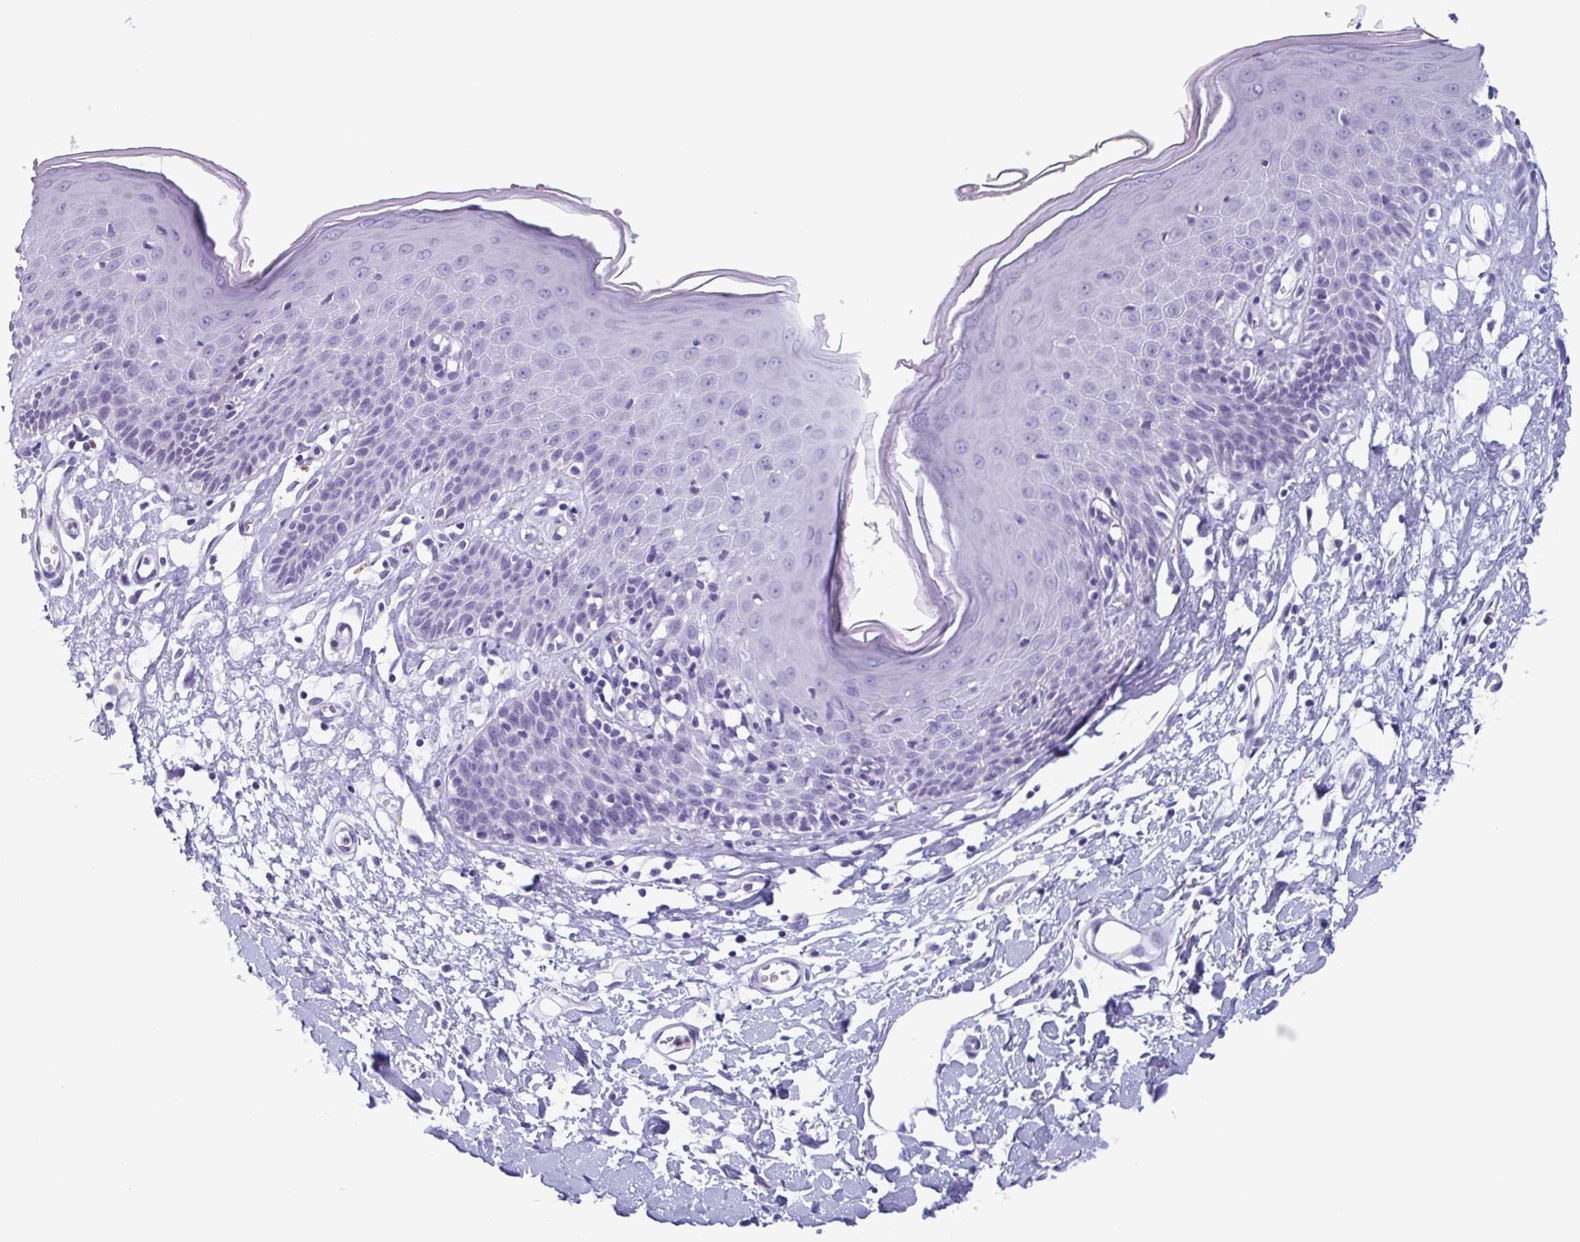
{"staining": {"intensity": "negative", "quantity": "none", "location": "none"}, "tissue": "skin", "cell_type": "Epidermal cells", "image_type": "normal", "snomed": [{"axis": "morphology", "description": "Normal tissue, NOS"}, {"axis": "topography", "description": "Vulva"}], "caption": "Immunohistochemistry (IHC) photomicrograph of normal skin: human skin stained with DAB shows no significant protein positivity in epidermal cells.", "gene": "BPI", "patient": {"sex": "female", "age": 68}}